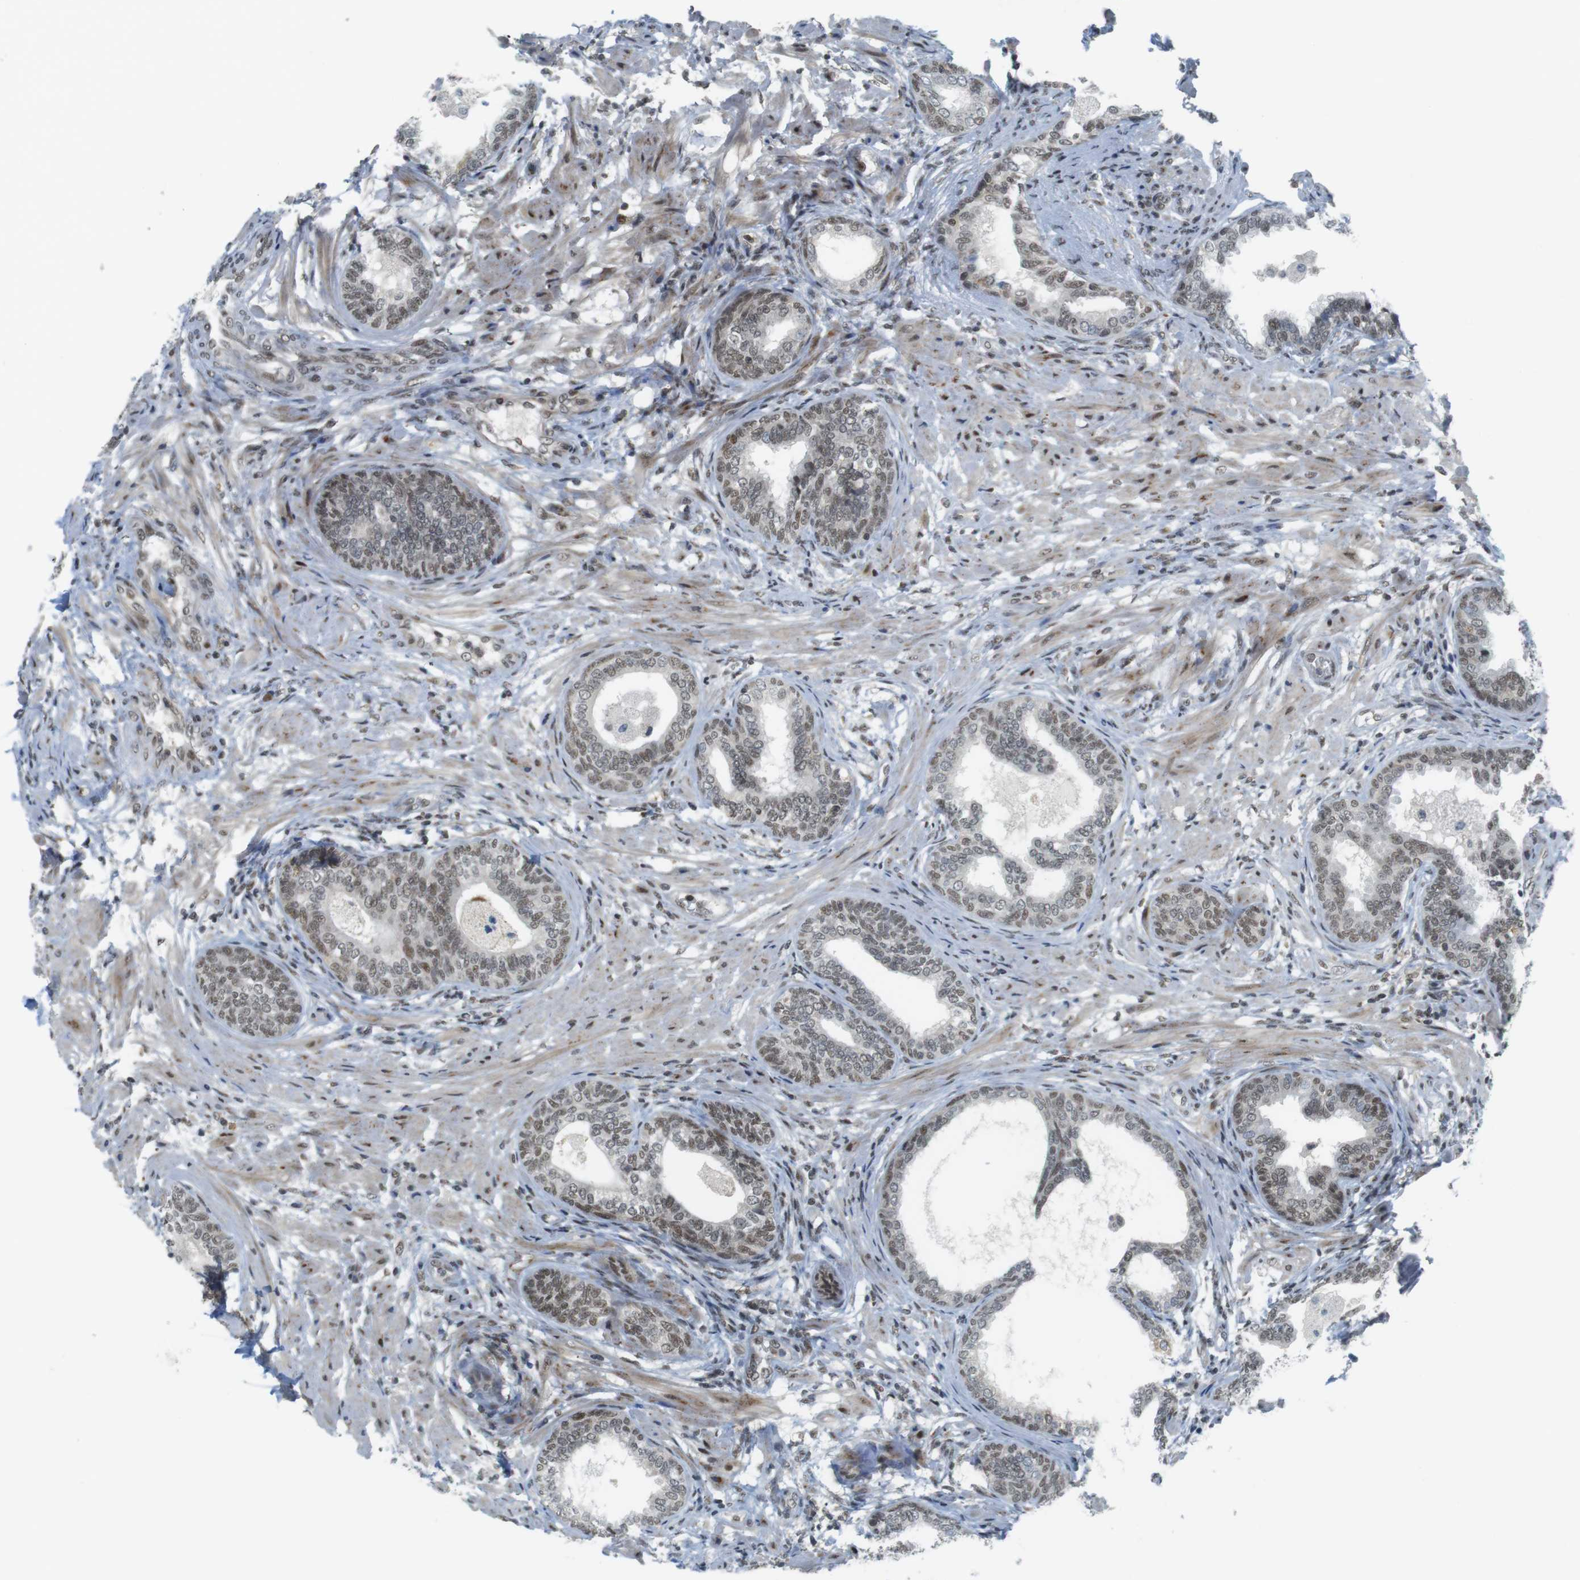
{"staining": {"intensity": "moderate", "quantity": "25%-75%", "location": "nuclear"}, "tissue": "prostate", "cell_type": "Glandular cells", "image_type": "normal", "snomed": [{"axis": "morphology", "description": "Normal tissue, NOS"}, {"axis": "topography", "description": "Prostate"}], "caption": "This photomicrograph shows benign prostate stained with immunohistochemistry to label a protein in brown. The nuclear of glandular cells show moderate positivity for the protein. Nuclei are counter-stained blue.", "gene": "BRD4", "patient": {"sex": "male", "age": 76}}